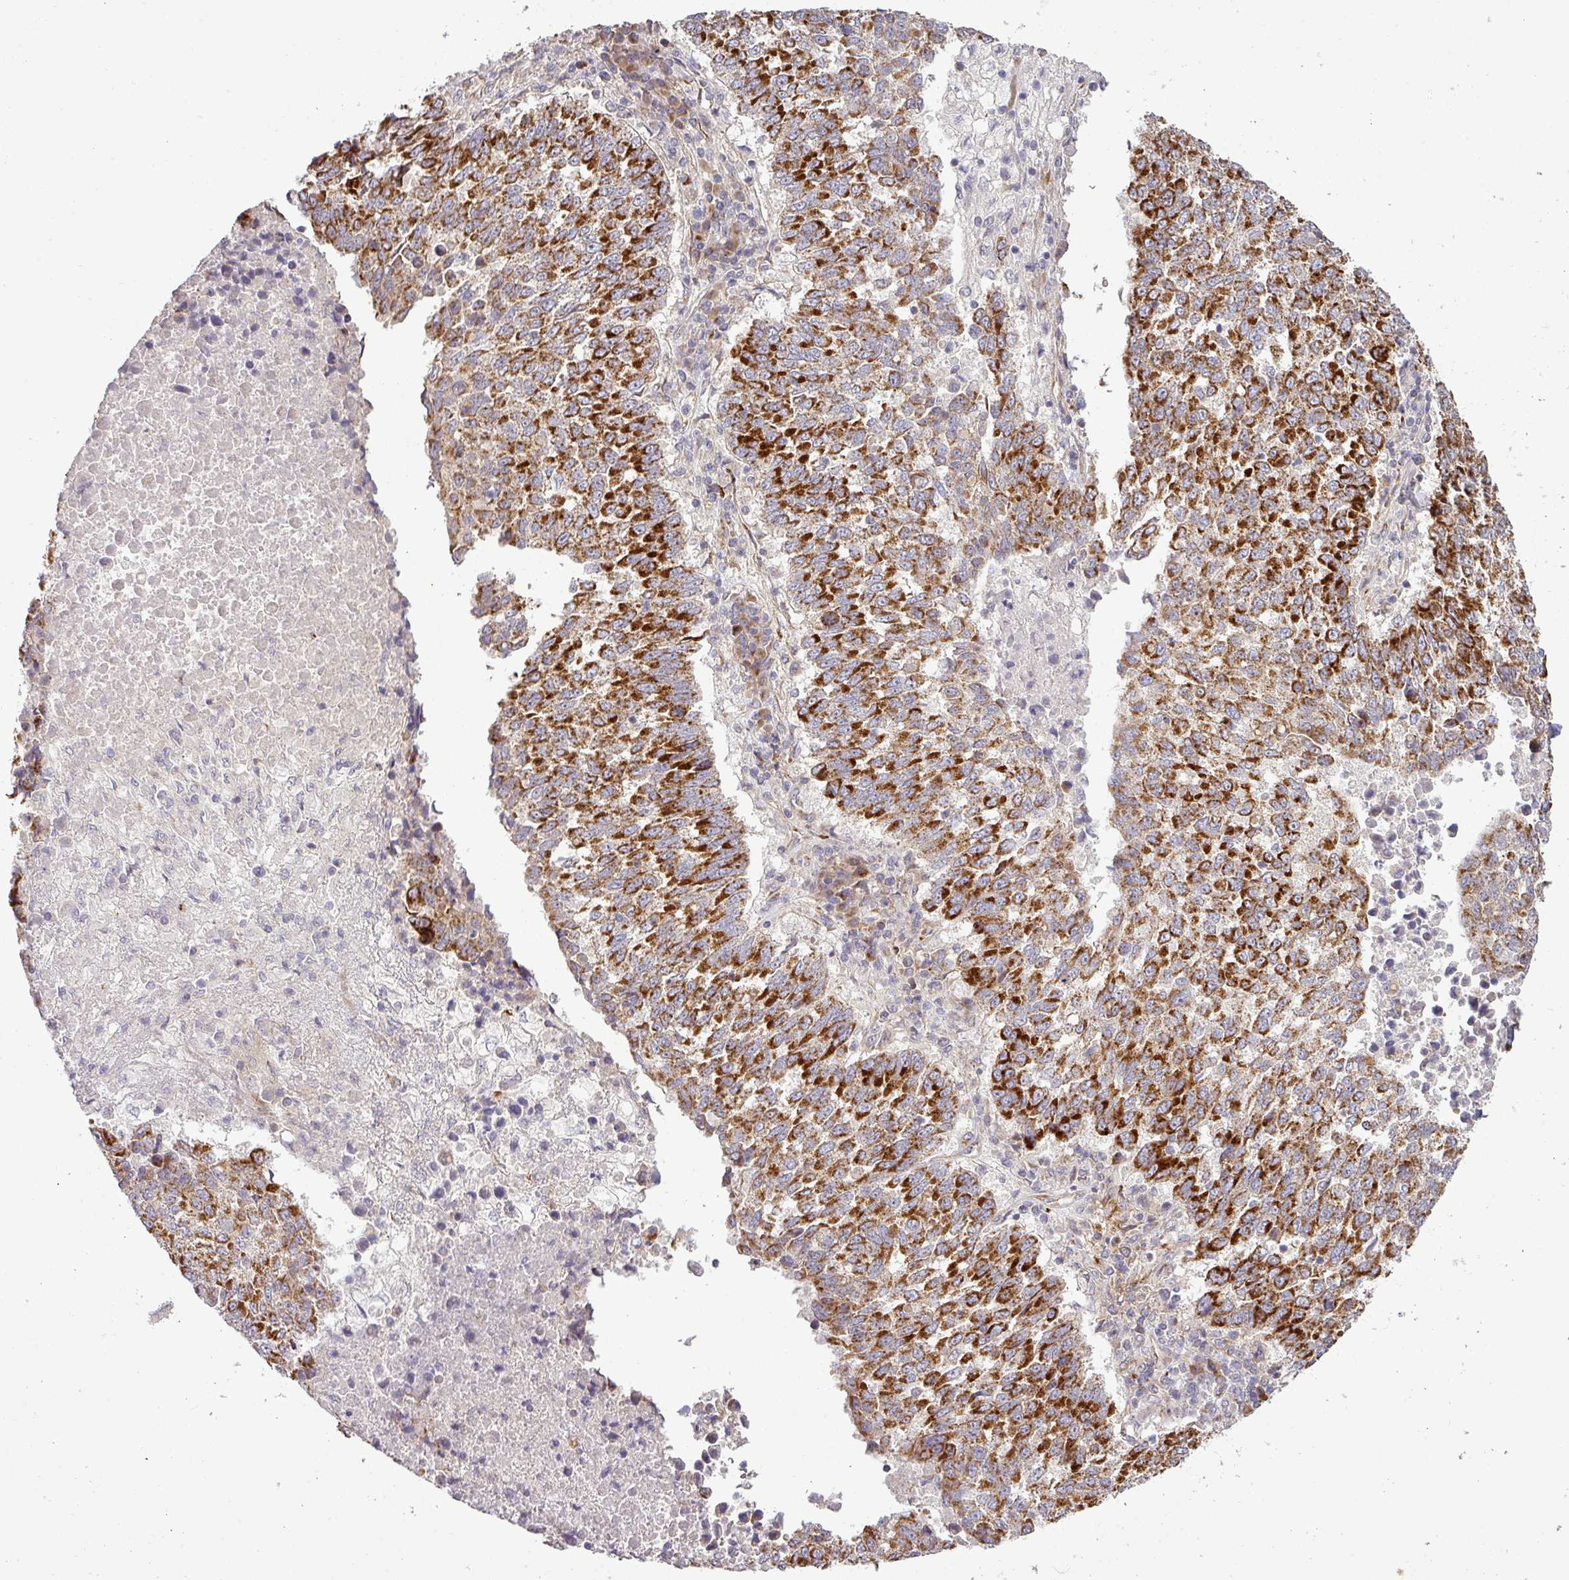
{"staining": {"intensity": "strong", "quantity": ">75%", "location": "cytoplasmic/membranous"}, "tissue": "lung cancer", "cell_type": "Tumor cells", "image_type": "cancer", "snomed": [{"axis": "morphology", "description": "Squamous cell carcinoma, NOS"}, {"axis": "topography", "description": "Lung"}], "caption": "Human lung cancer (squamous cell carcinoma) stained with a brown dye displays strong cytoplasmic/membranous positive expression in approximately >75% of tumor cells.", "gene": "TIMMDC1", "patient": {"sex": "male", "age": 73}}